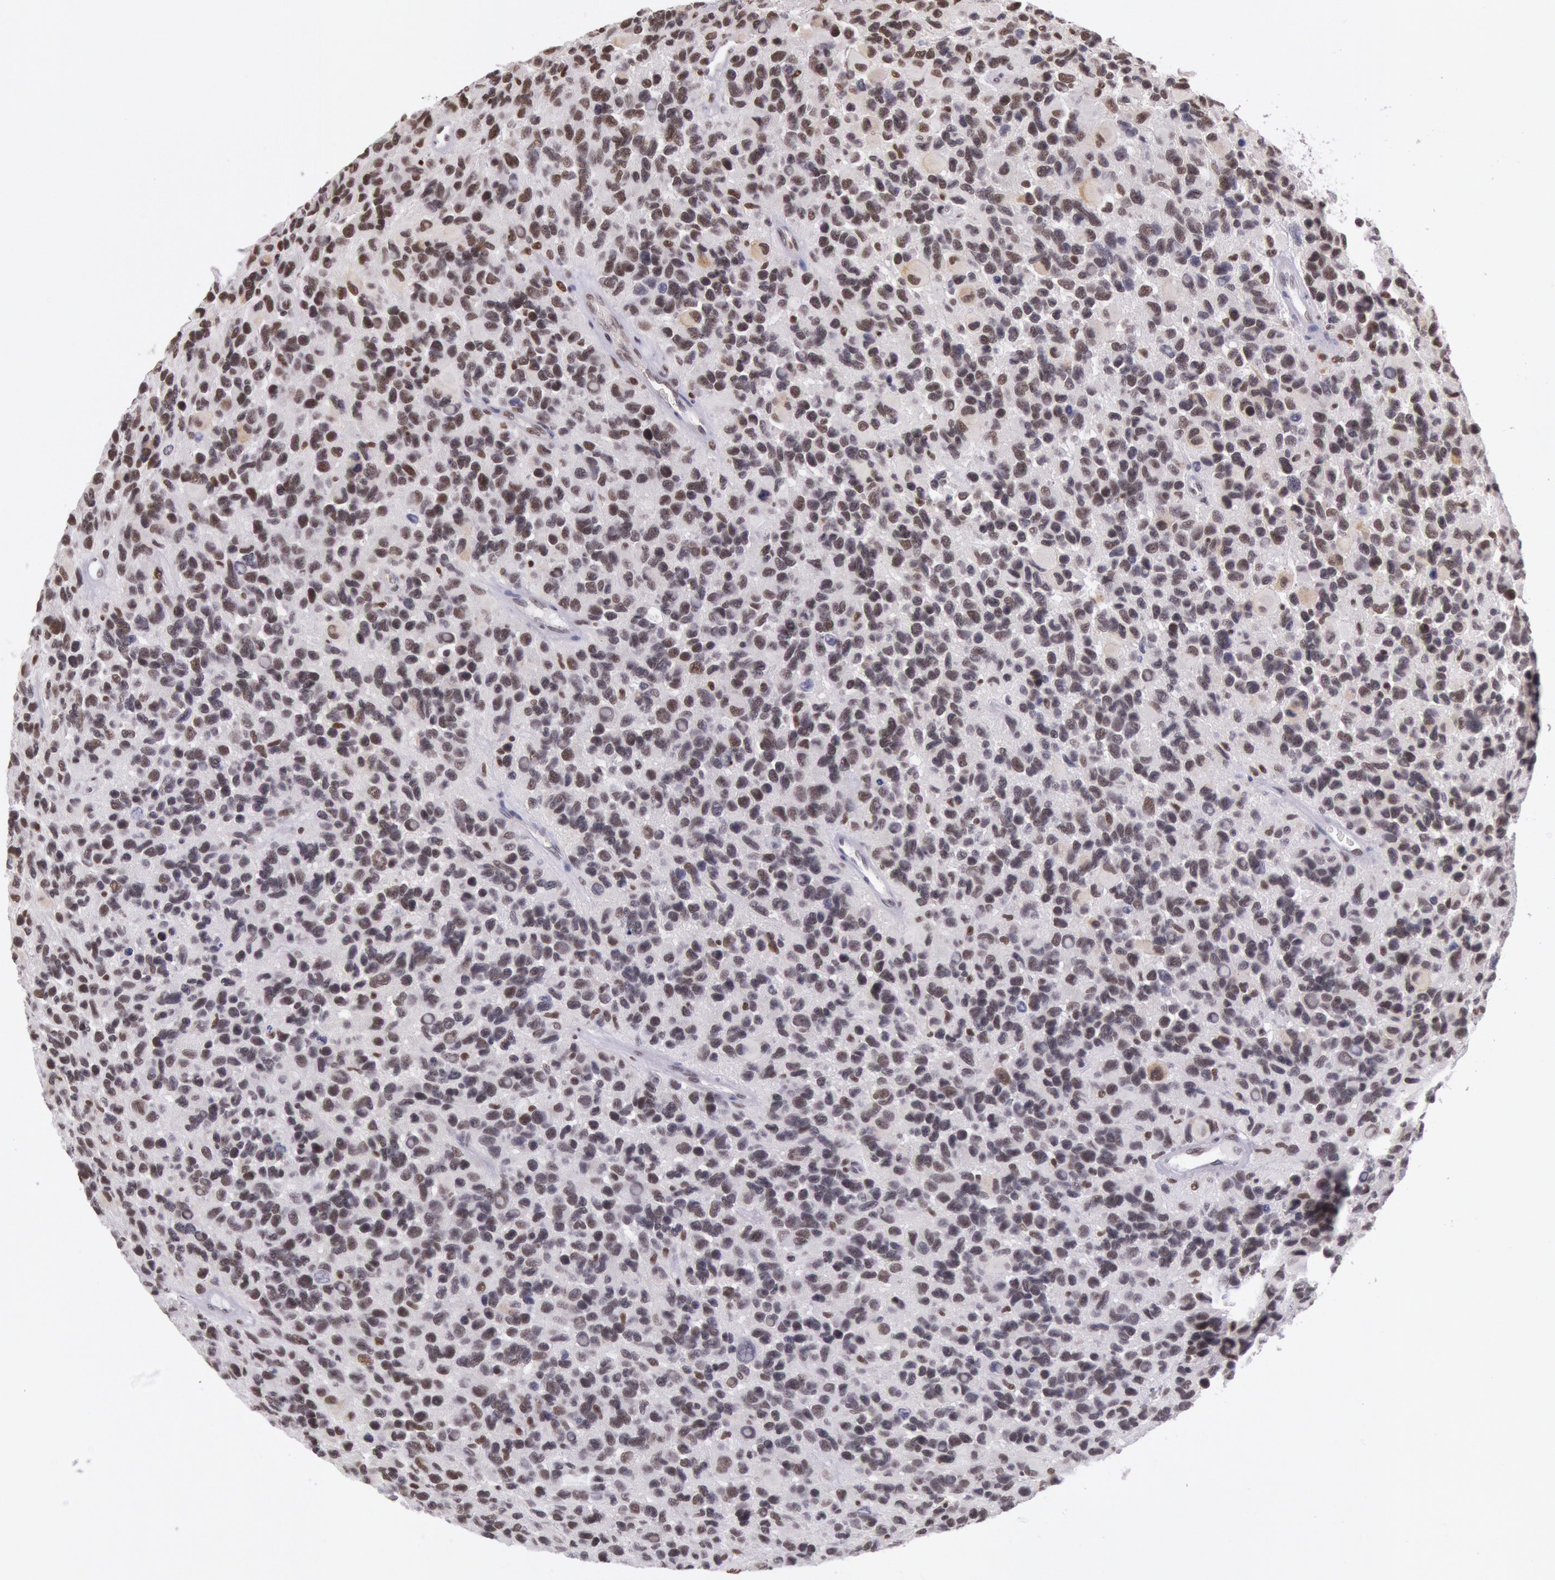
{"staining": {"intensity": "moderate", "quantity": ">75%", "location": "nuclear"}, "tissue": "glioma", "cell_type": "Tumor cells", "image_type": "cancer", "snomed": [{"axis": "morphology", "description": "Glioma, malignant, High grade"}, {"axis": "topography", "description": "Brain"}], "caption": "A high-resolution micrograph shows immunohistochemistry staining of glioma, which demonstrates moderate nuclear expression in approximately >75% of tumor cells.", "gene": "ESS2", "patient": {"sex": "male", "age": 77}}